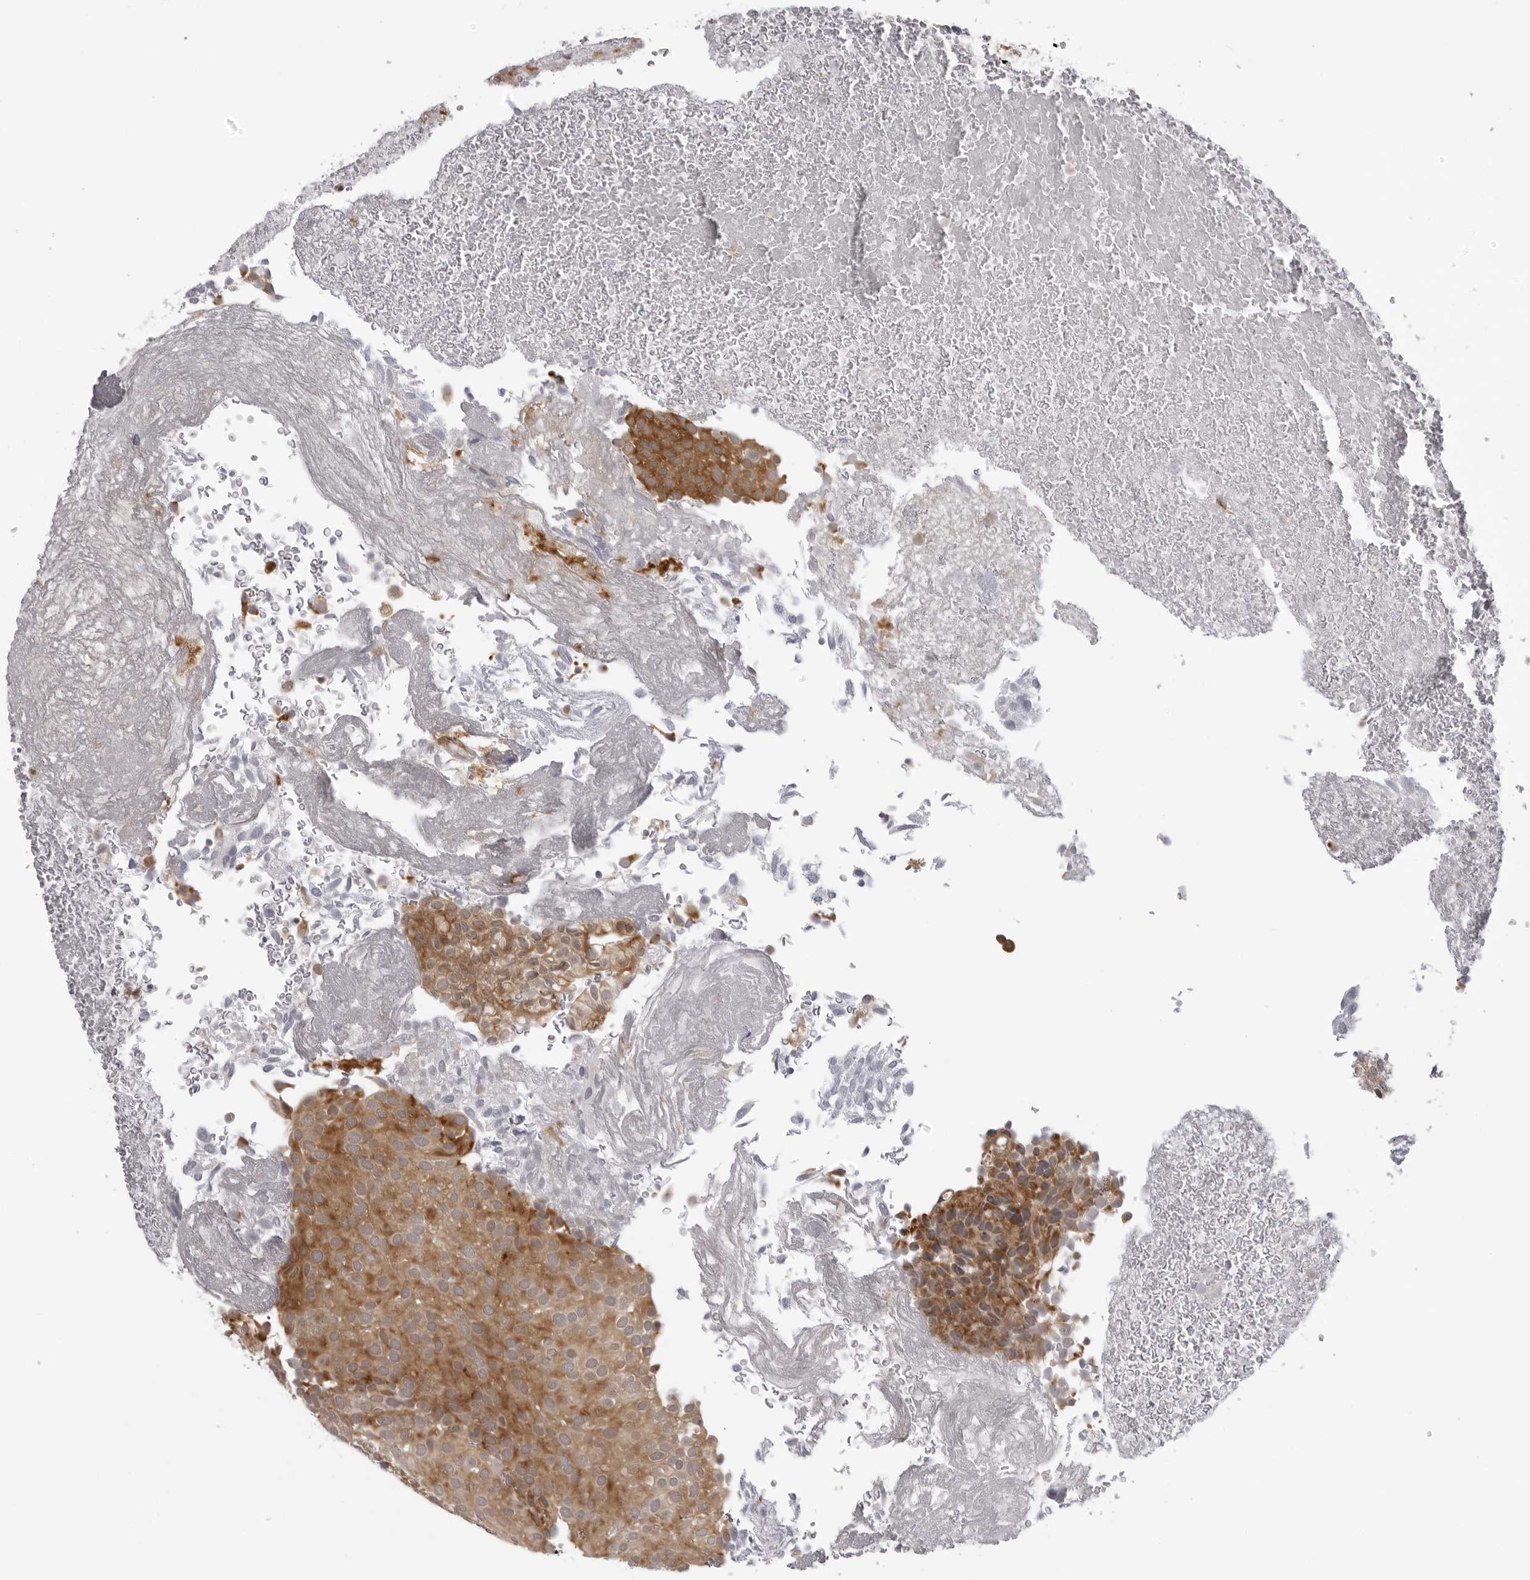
{"staining": {"intensity": "moderate", "quantity": ">75%", "location": "cytoplasmic/membranous"}, "tissue": "urothelial cancer", "cell_type": "Tumor cells", "image_type": "cancer", "snomed": [{"axis": "morphology", "description": "Urothelial carcinoma, Low grade"}, {"axis": "topography", "description": "Urinary bladder"}], "caption": "Moderate cytoplasmic/membranous protein expression is seen in approximately >75% of tumor cells in urothelial cancer.", "gene": "MRPS15", "patient": {"sex": "male", "age": 78}}